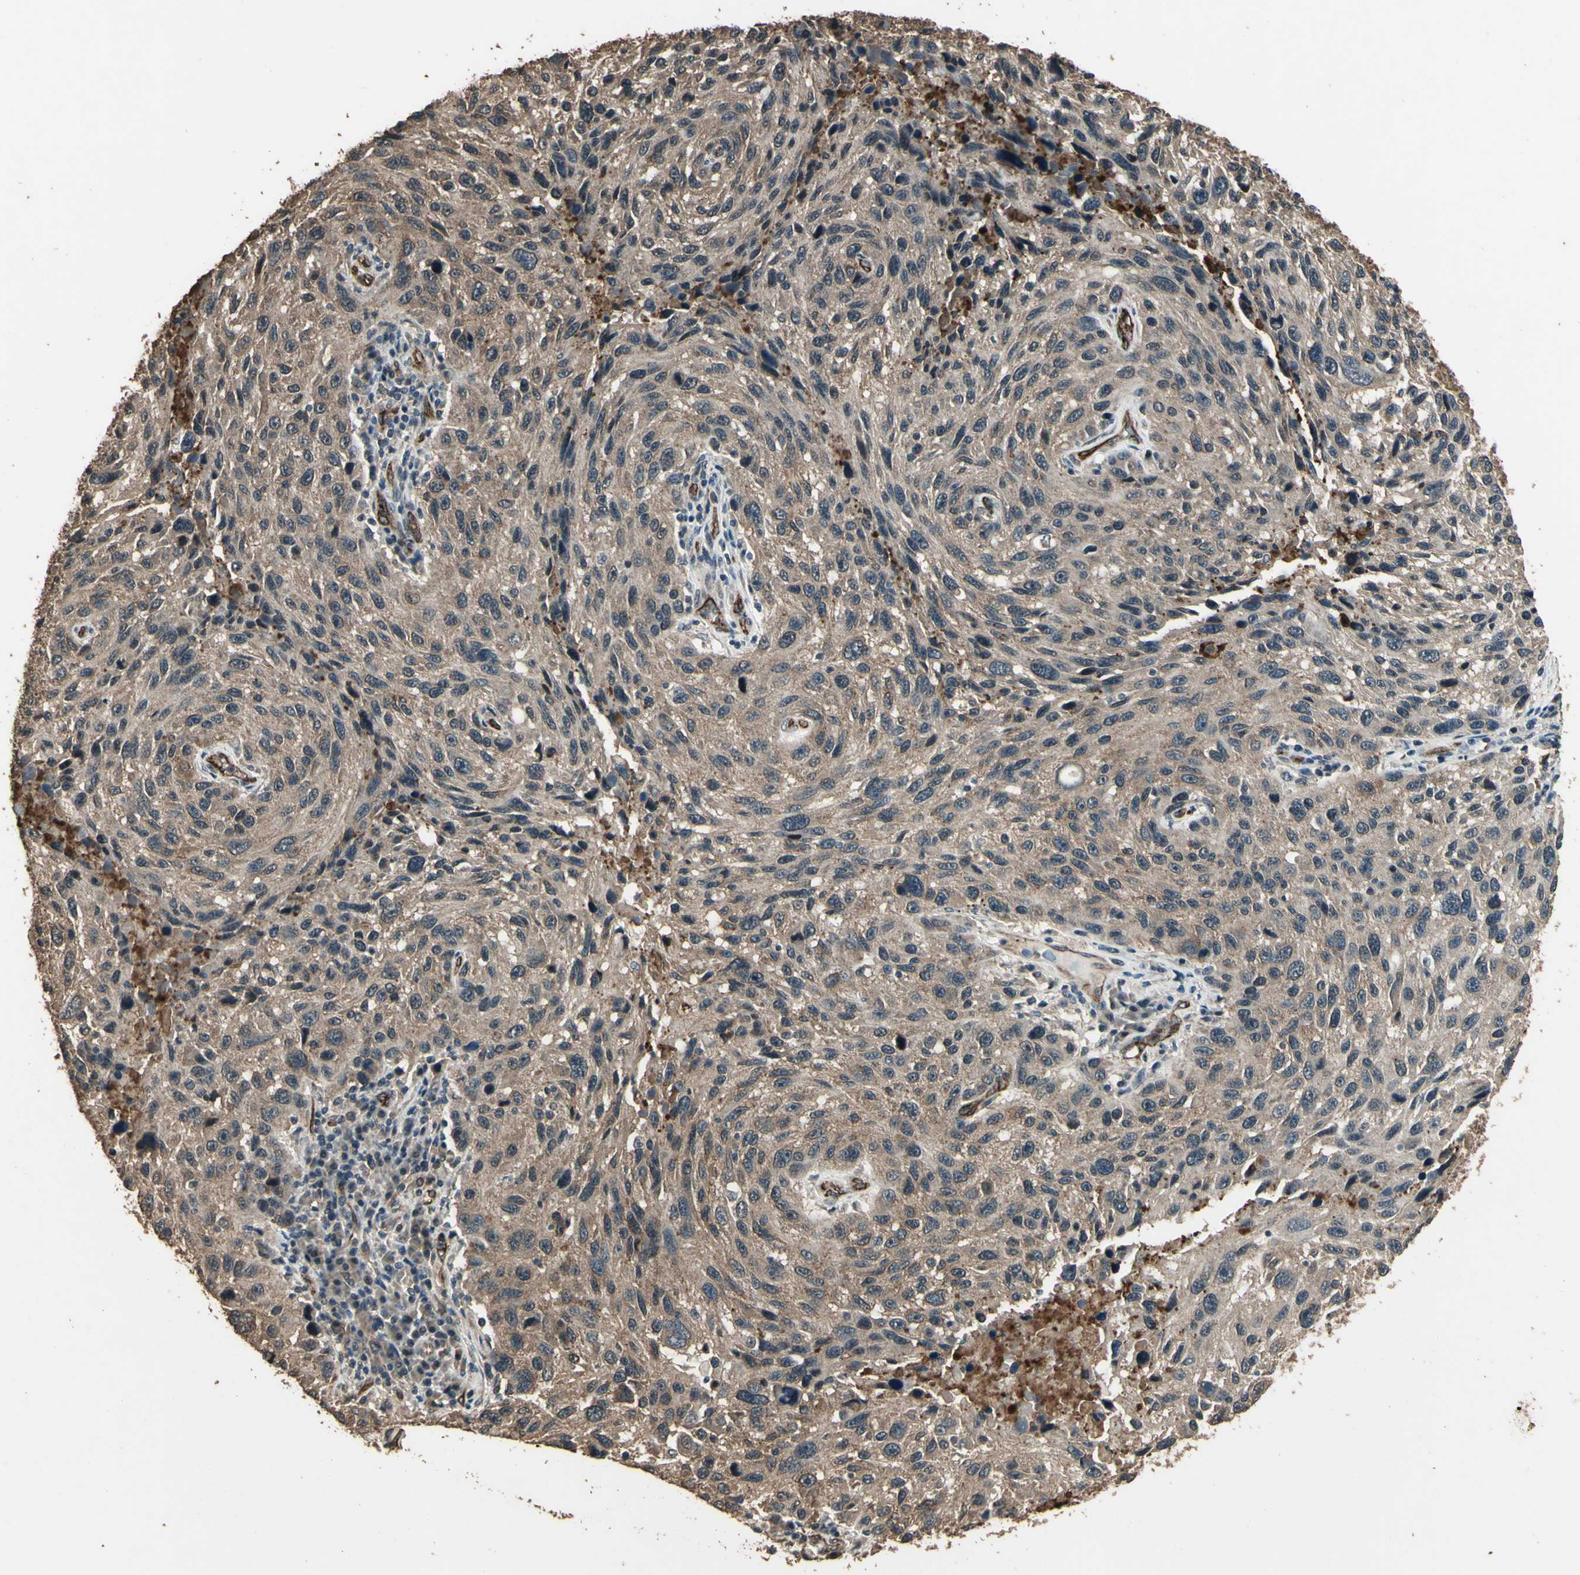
{"staining": {"intensity": "moderate", "quantity": ">75%", "location": "cytoplasmic/membranous"}, "tissue": "melanoma", "cell_type": "Tumor cells", "image_type": "cancer", "snomed": [{"axis": "morphology", "description": "Malignant melanoma, NOS"}, {"axis": "topography", "description": "Skin"}], "caption": "Protein expression analysis of malignant melanoma exhibits moderate cytoplasmic/membranous staining in approximately >75% of tumor cells. The staining was performed using DAB, with brown indicating positive protein expression. Nuclei are stained blue with hematoxylin.", "gene": "TSPO", "patient": {"sex": "male", "age": 53}}